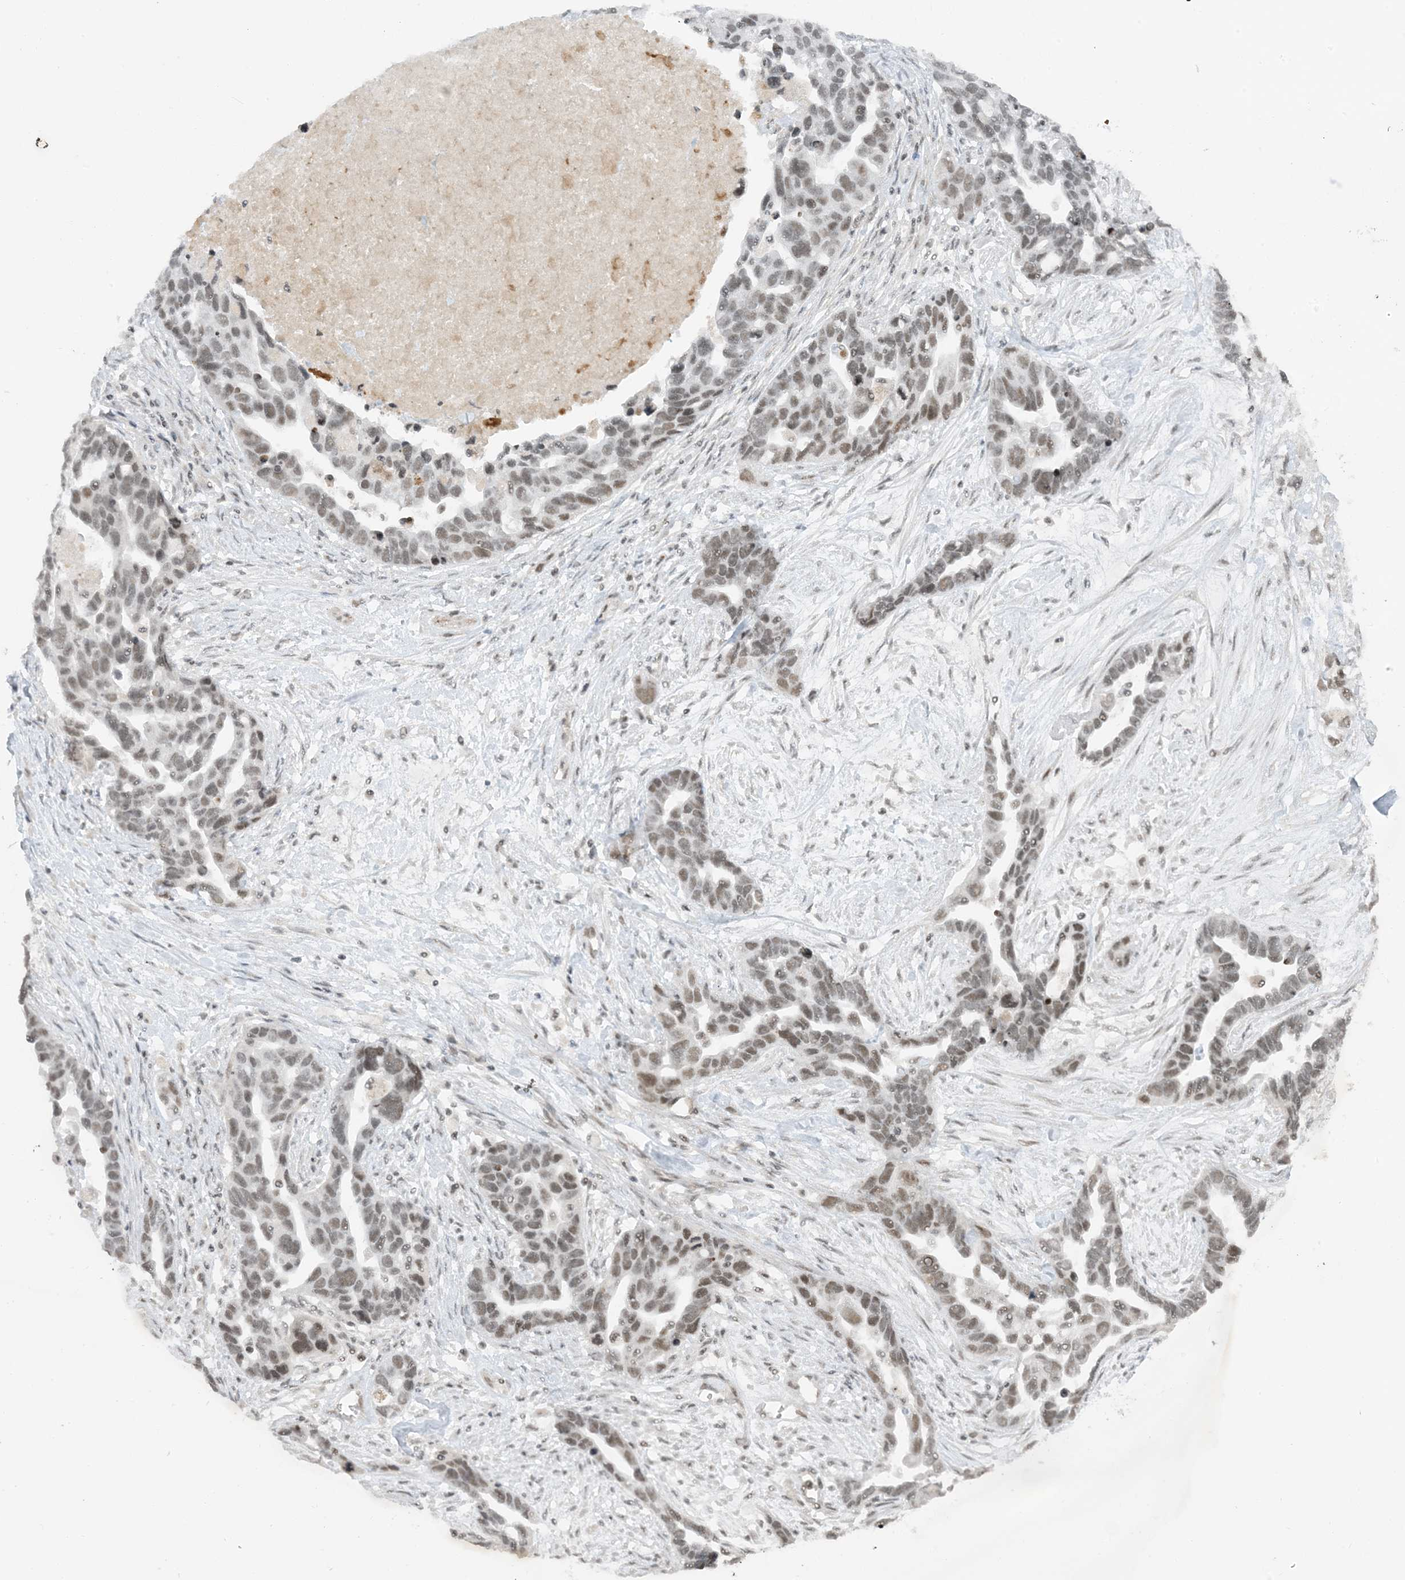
{"staining": {"intensity": "weak", "quantity": ">75%", "location": "nuclear"}, "tissue": "ovarian cancer", "cell_type": "Tumor cells", "image_type": "cancer", "snomed": [{"axis": "morphology", "description": "Cystadenocarcinoma, serous, NOS"}, {"axis": "topography", "description": "Ovary"}], "caption": "Immunohistochemical staining of human ovarian serous cystadenocarcinoma displays low levels of weak nuclear expression in approximately >75% of tumor cells.", "gene": "METAP1D", "patient": {"sex": "female", "age": 54}}